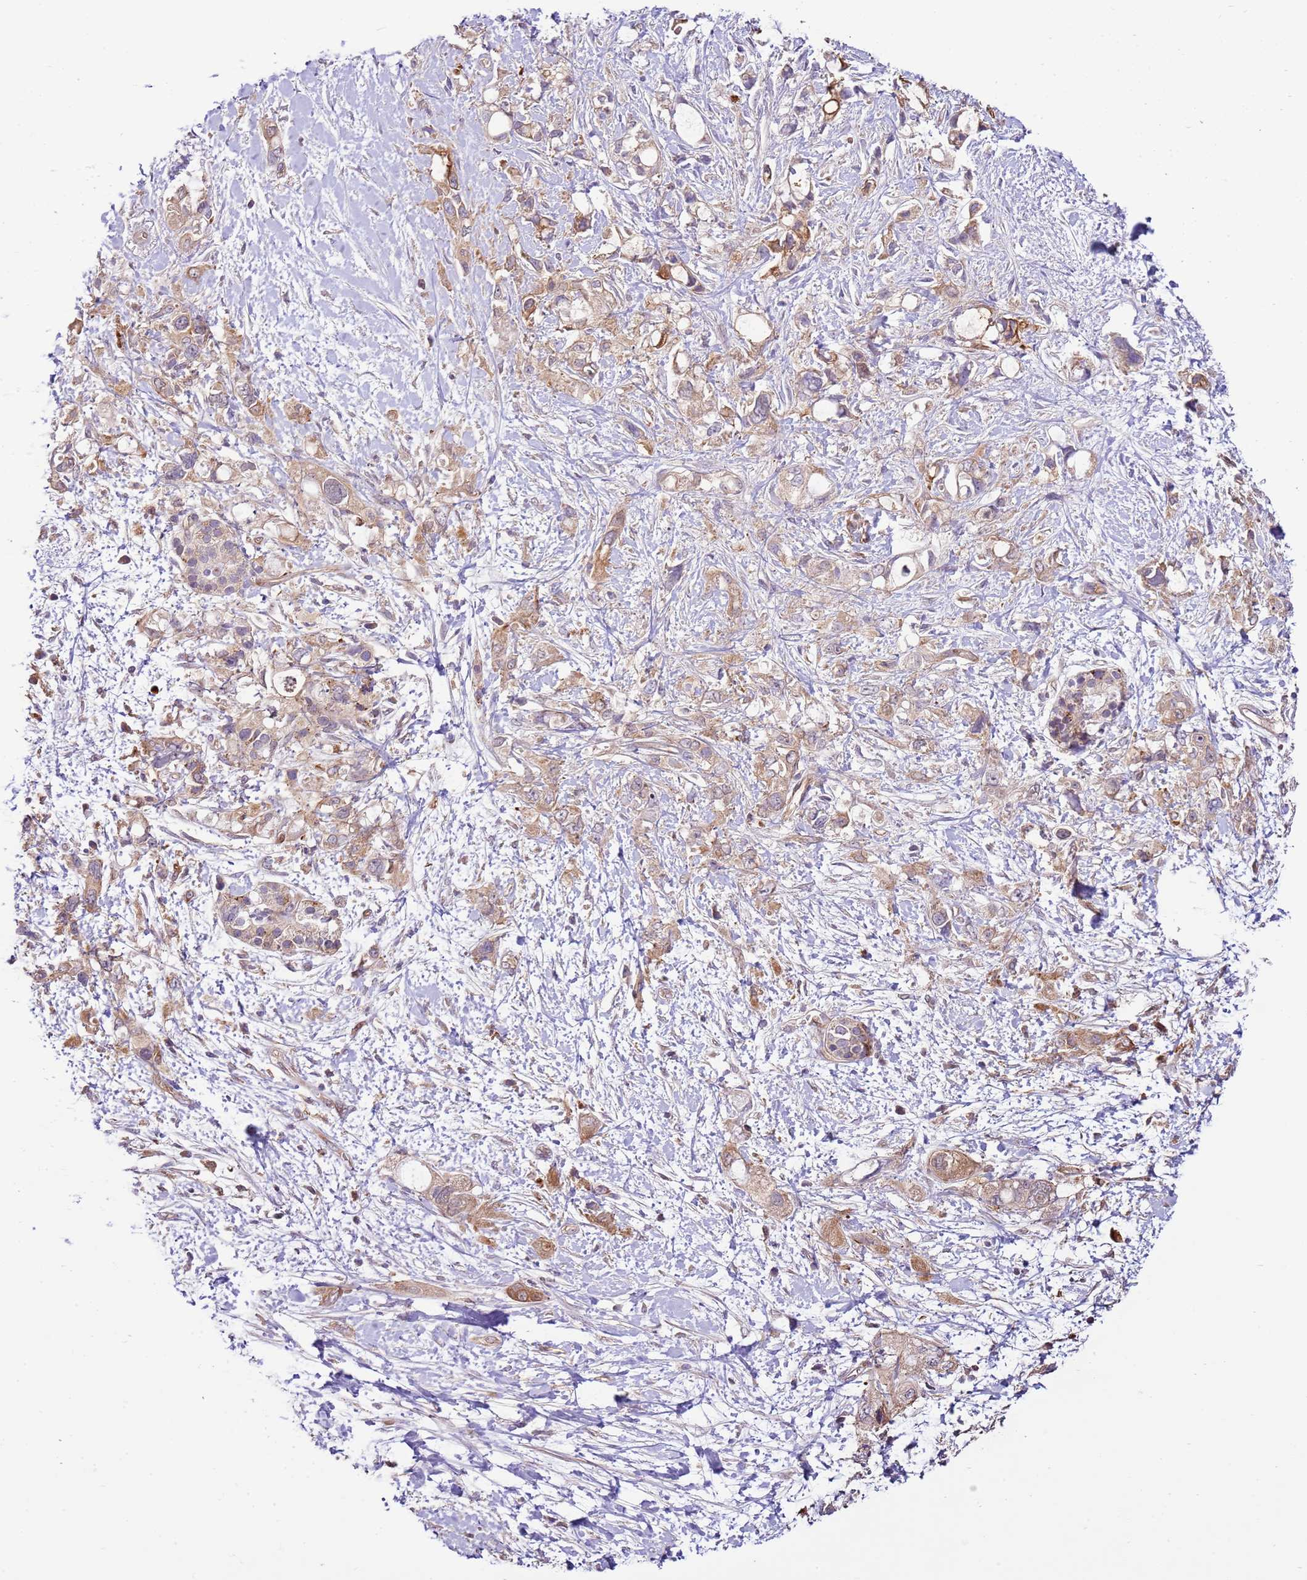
{"staining": {"intensity": "moderate", "quantity": "25%-75%", "location": "cytoplasmic/membranous"}, "tissue": "pancreatic cancer", "cell_type": "Tumor cells", "image_type": "cancer", "snomed": [{"axis": "morphology", "description": "Adenocarcinoma, NOS"}, {"axis": "topography", "description": "Pancreas"}], "caption": "Moderate cytoplasmic/membranous expression for a protein is identified in about 25%-75% of tumor cells of adenocarcinoma (pancreatic) using IHC.", "gene": "ZNF624", "patient": {"sex": "female", "age": 56}}